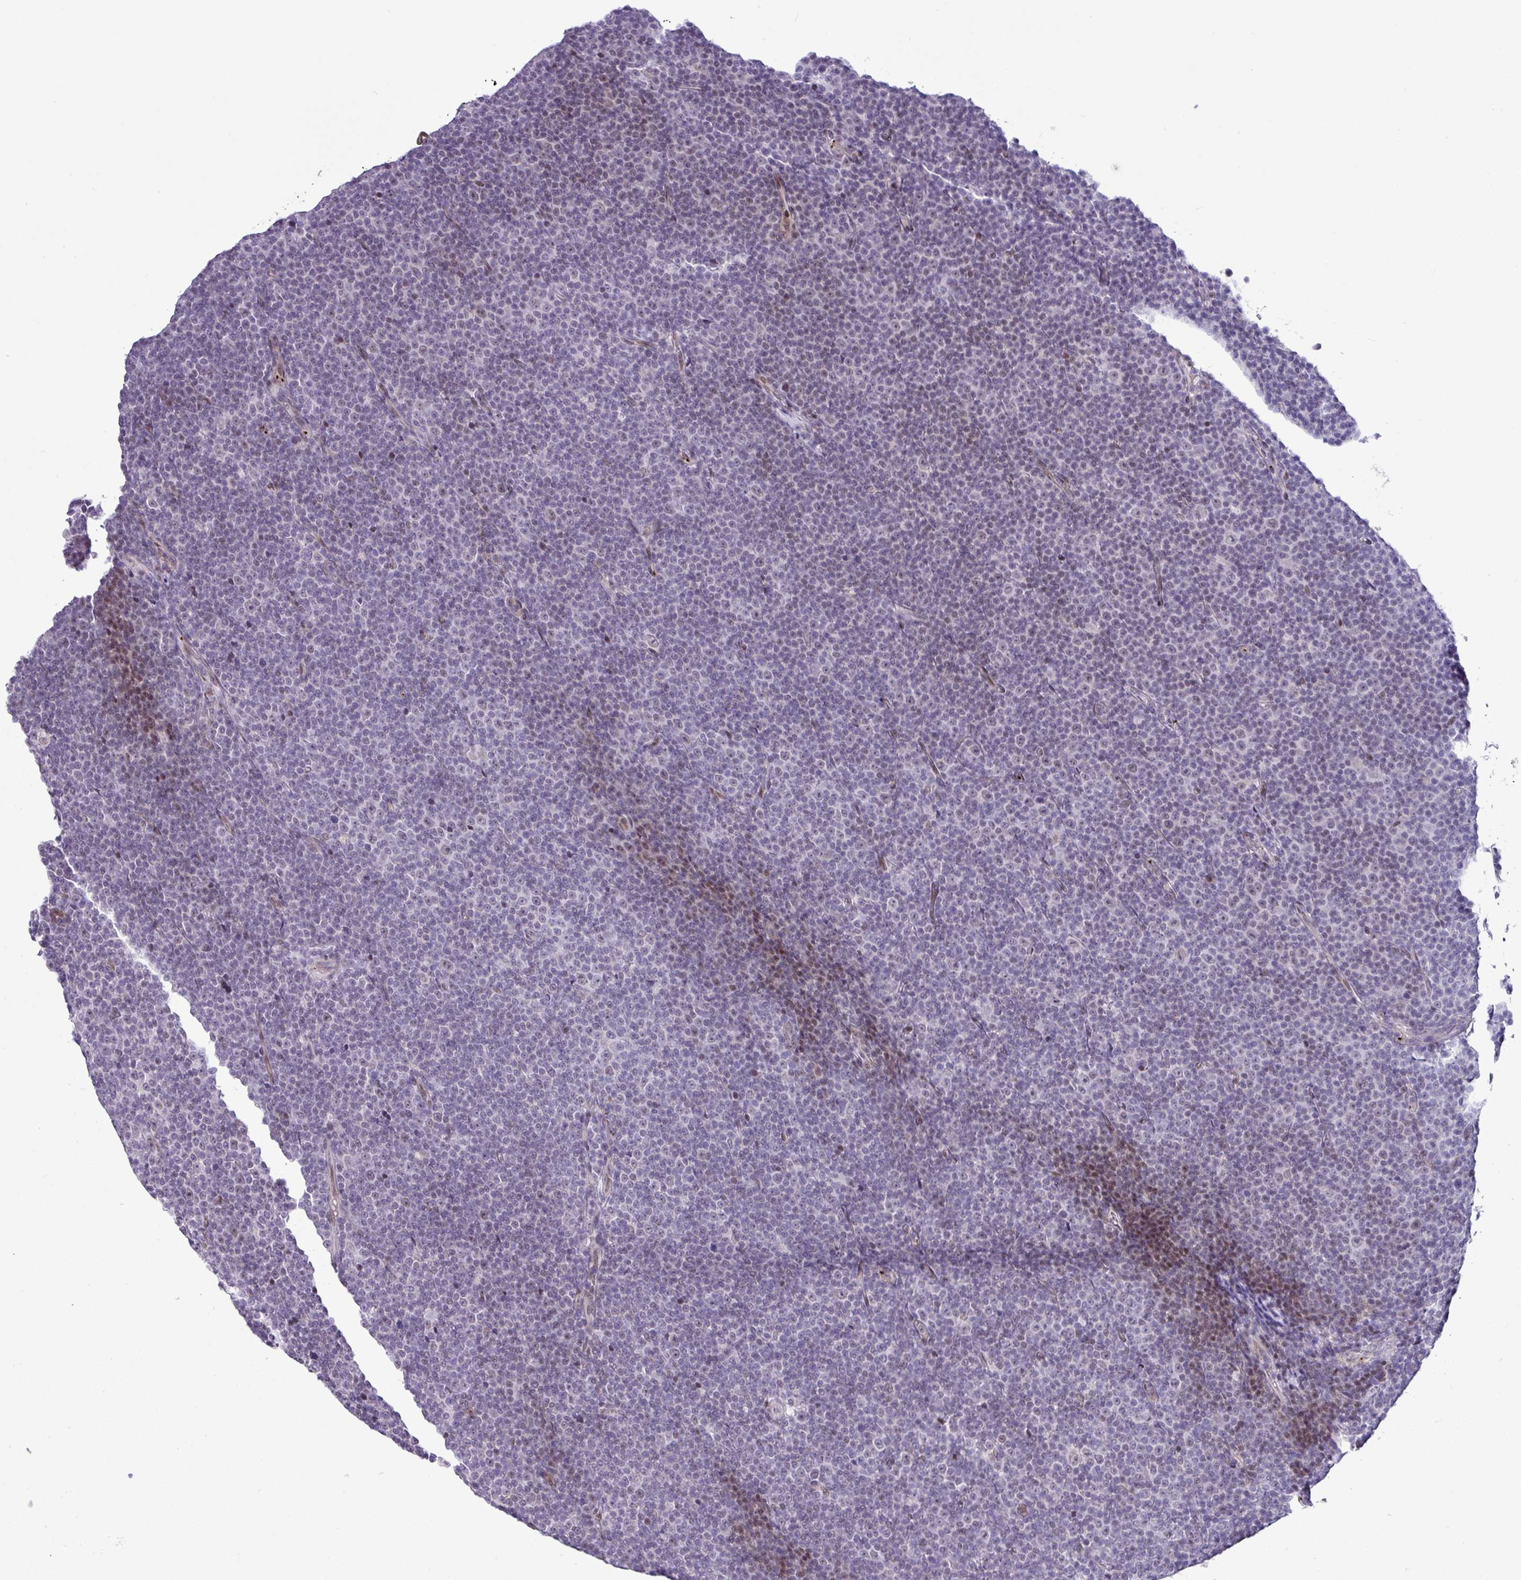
{"staining": {"intensity": "negative", "quantity": "none", "location": "none"}, "tissue": "lymphoma", "cell_type": "Tumor cells", "image_type": "cancer", "snomed": [{"axis": "morphology", "description": "Malignant lymphoma, non-Hodgkin's type, Low grade"}, {"axis": "topography", "description": "Lymph node"}], "caption": "Immunohistochemistry image of human low-grade malignant lymphoma, non-Hodgkin's type stained for a protein (brown), which shows no positivity in tumor cells.", "gene": "CMTM5", "patient": {"sex": "female", "age": 67}}